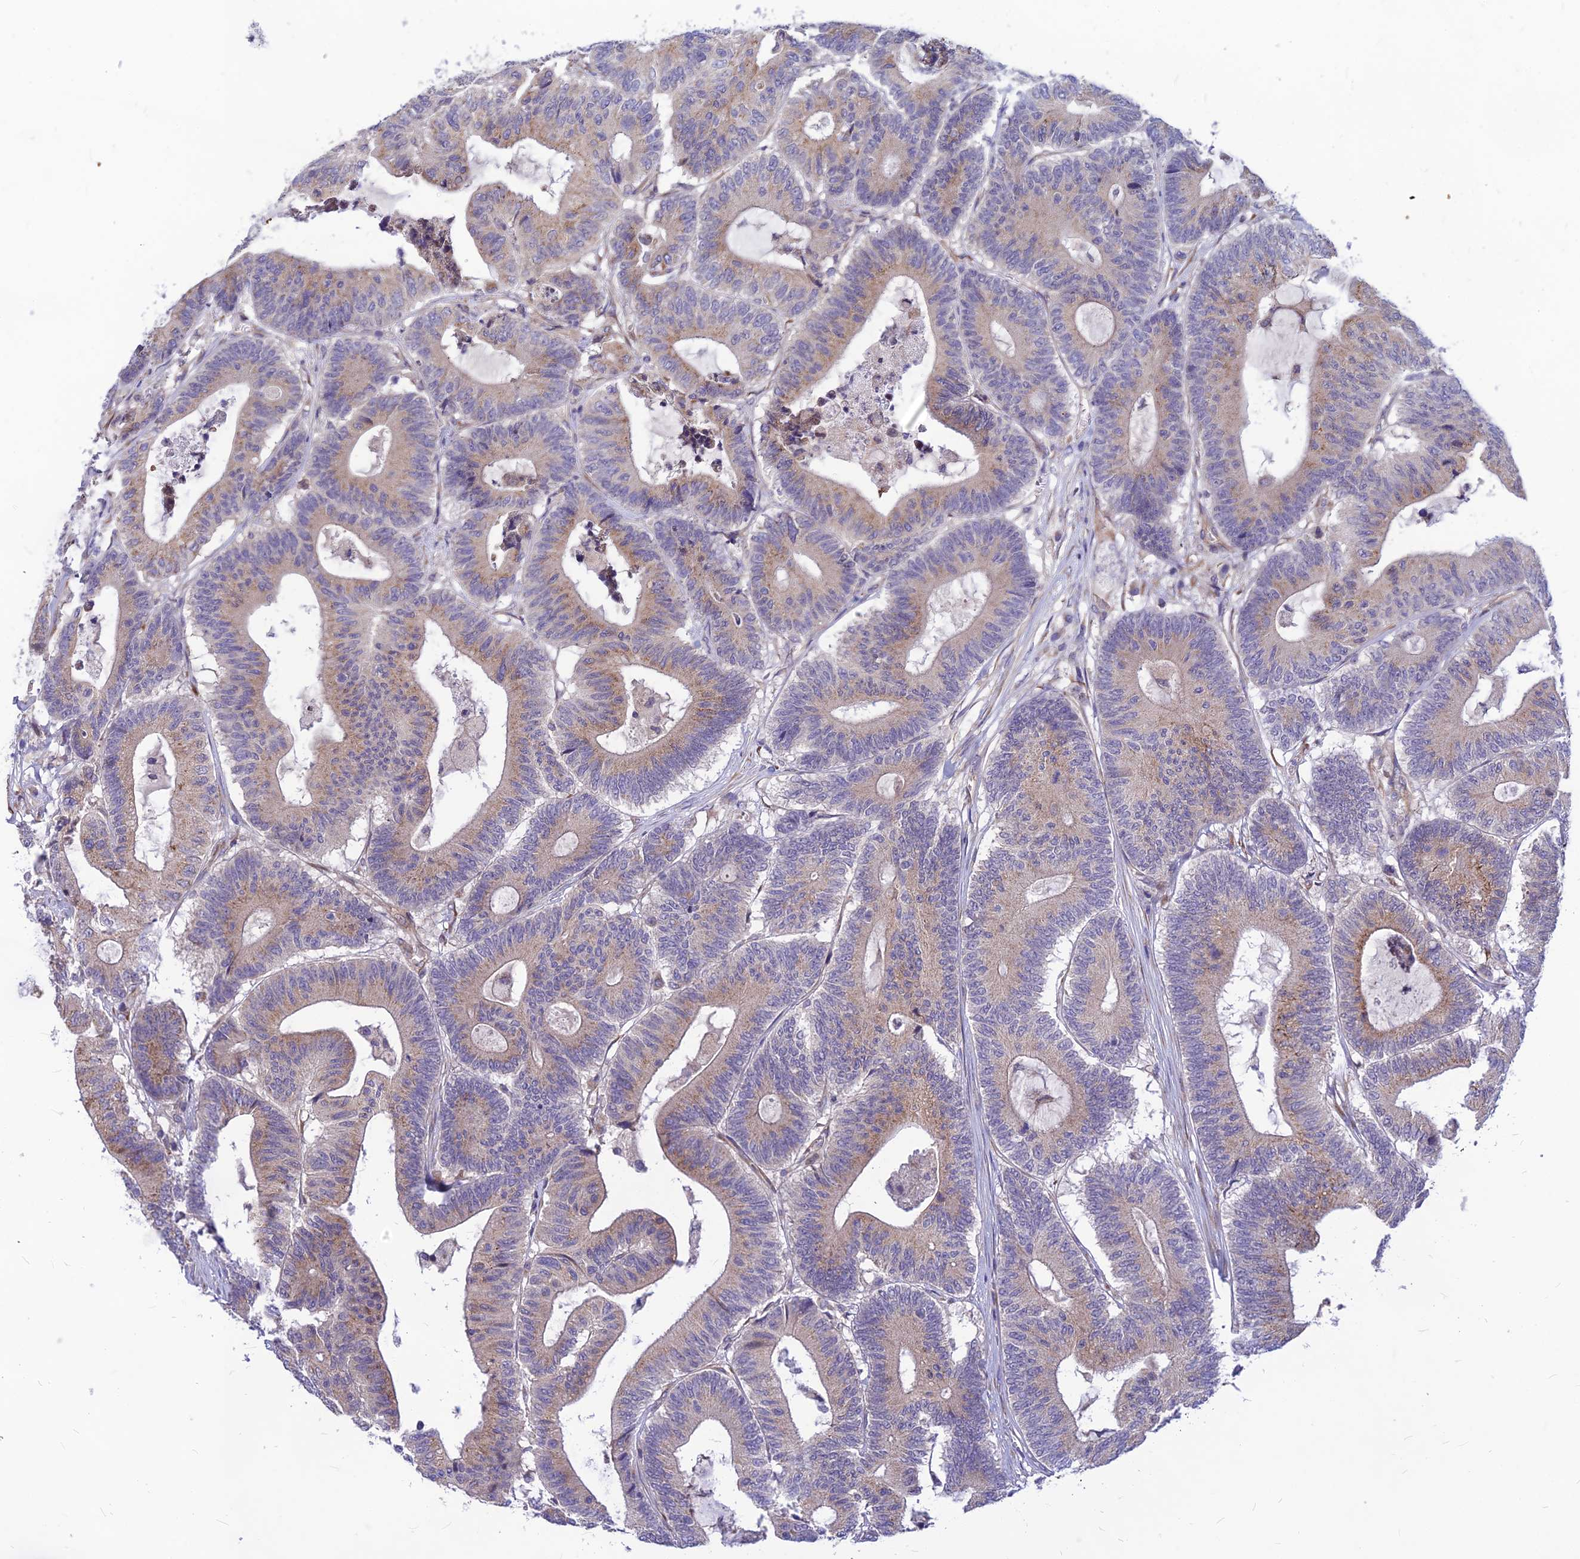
{"staining": {"intensity": "moderate", "quantity": "25%-75%", "location": "cytoplasmic/membranous"}, "tissue": "colorectal cancer", "cell_type": "Tumor cells", "image_type": "cancer", "snomed": [{"axis": "morphology", "description": "Adenocarcinoma, NOS"}, {"axis": "topography", "description": "Colon"}], "caption": "Immunohistochemistry staining of colorectal adenocarcinoma, which displays medium levels of moderate cytoplasmic/membranous positivity in about 25%-75% of tumor cells indicating moderate cytoplasmic/membranous protein expression. The staining was performed using DAB (brown) for protein detection and nuclei were counterstained in hematoxylin (blue).", "gene": "PTCD2", "patient": {"sex": "female", "age": 84}}